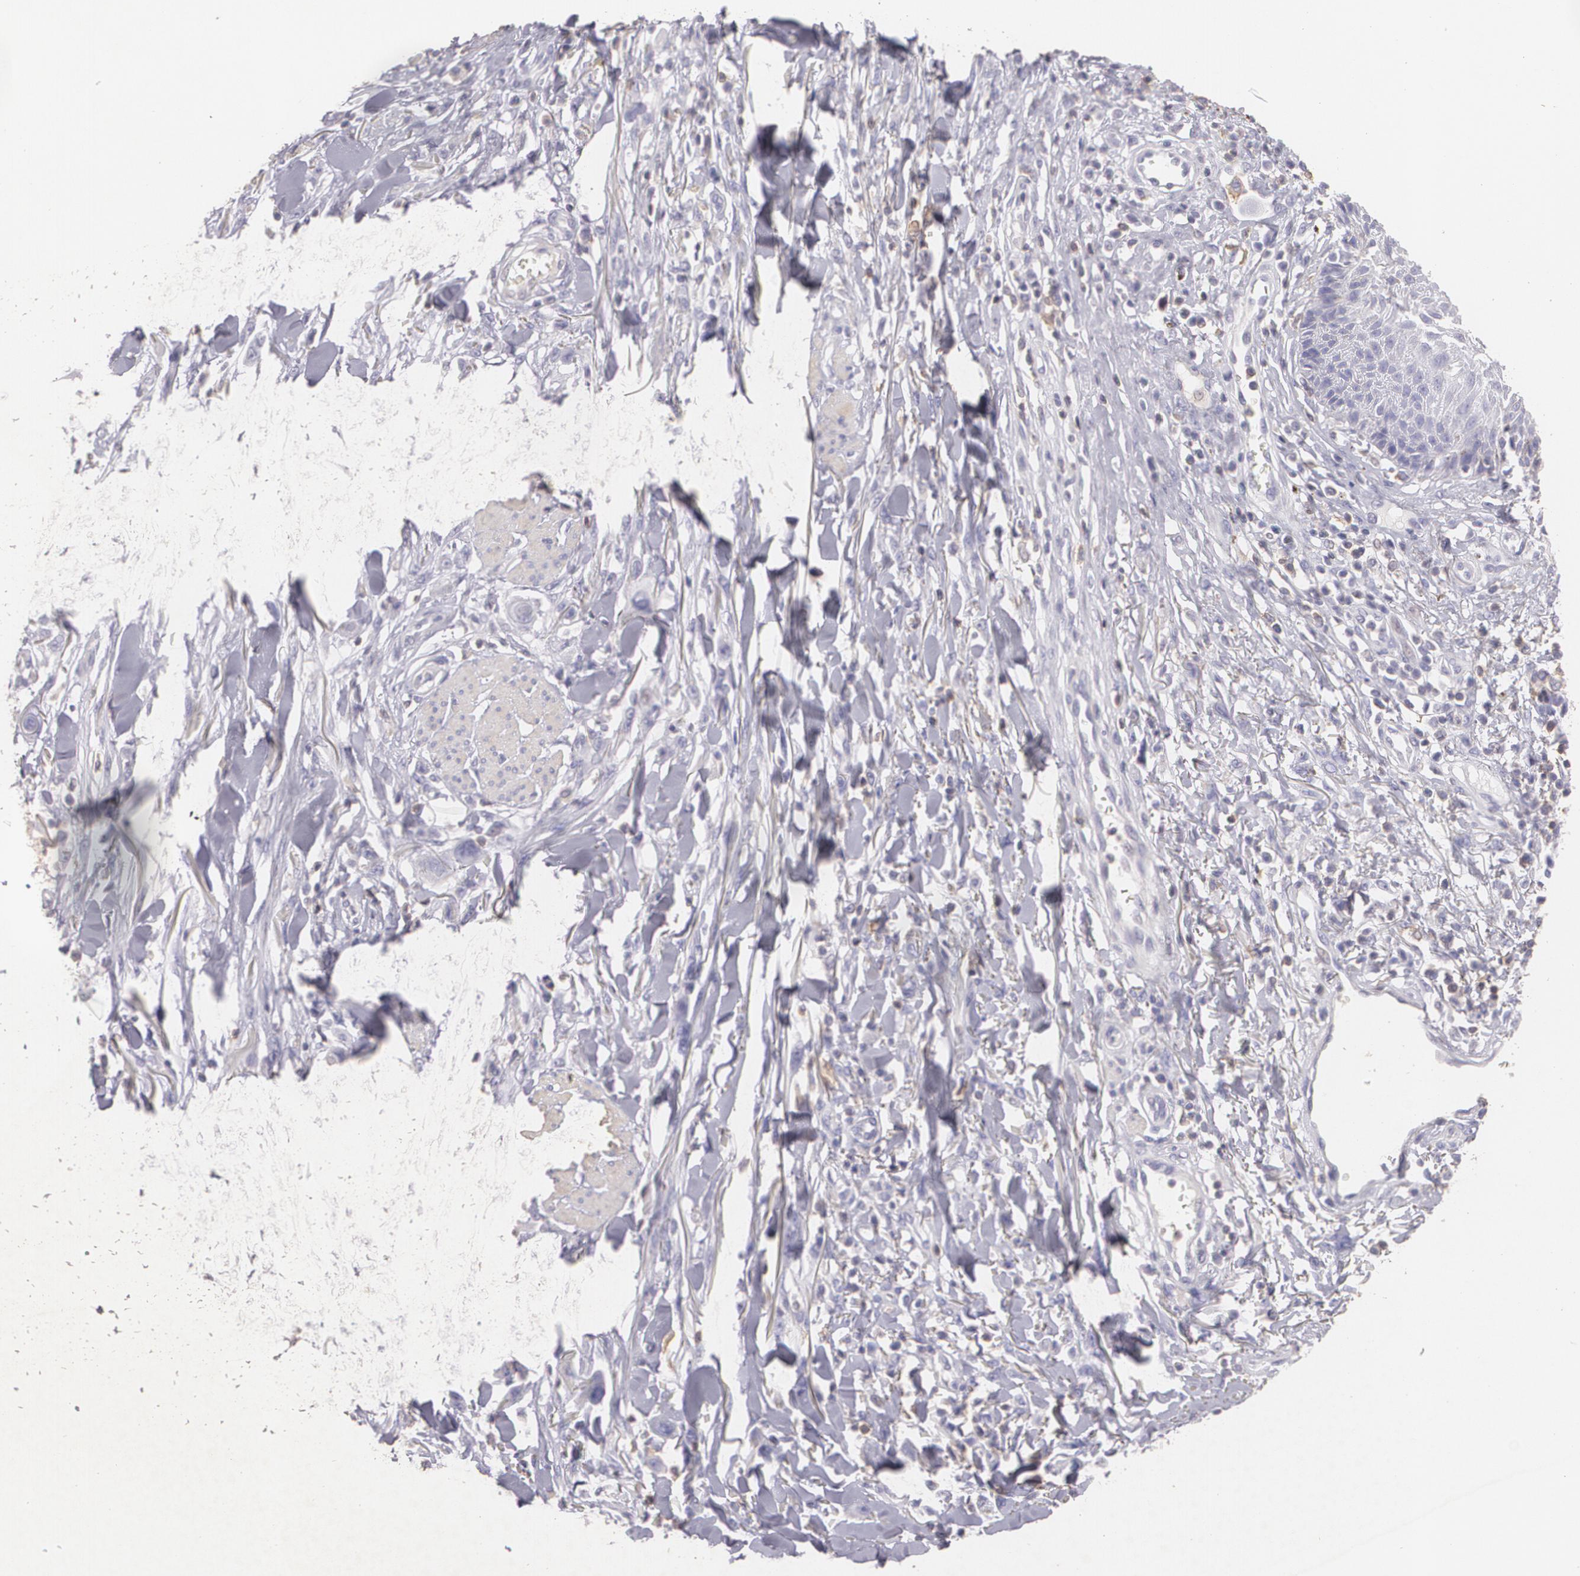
{"staining": {"intensity": "negative", "quantity": "none", "location": "none"}, "tissue": "skin cancer", "cell_type": "Tumor cells", "image_type": "cancer", "snomed": [{"axis": "morphology", "description": "Squamous cell carcinoma, NOS"}, {"axis": "topography", "description": "Skin"}], "caption": "High magnification brightfield microscopy of skin cancer stained with DAB (3,3'-diaminobenzidine) (brown) and counterstained with hematoxylin (blue): tumor cells show no significant positivity.", "gene": "TGFBR1", "patient": {"sex": "female", "age": 59}}